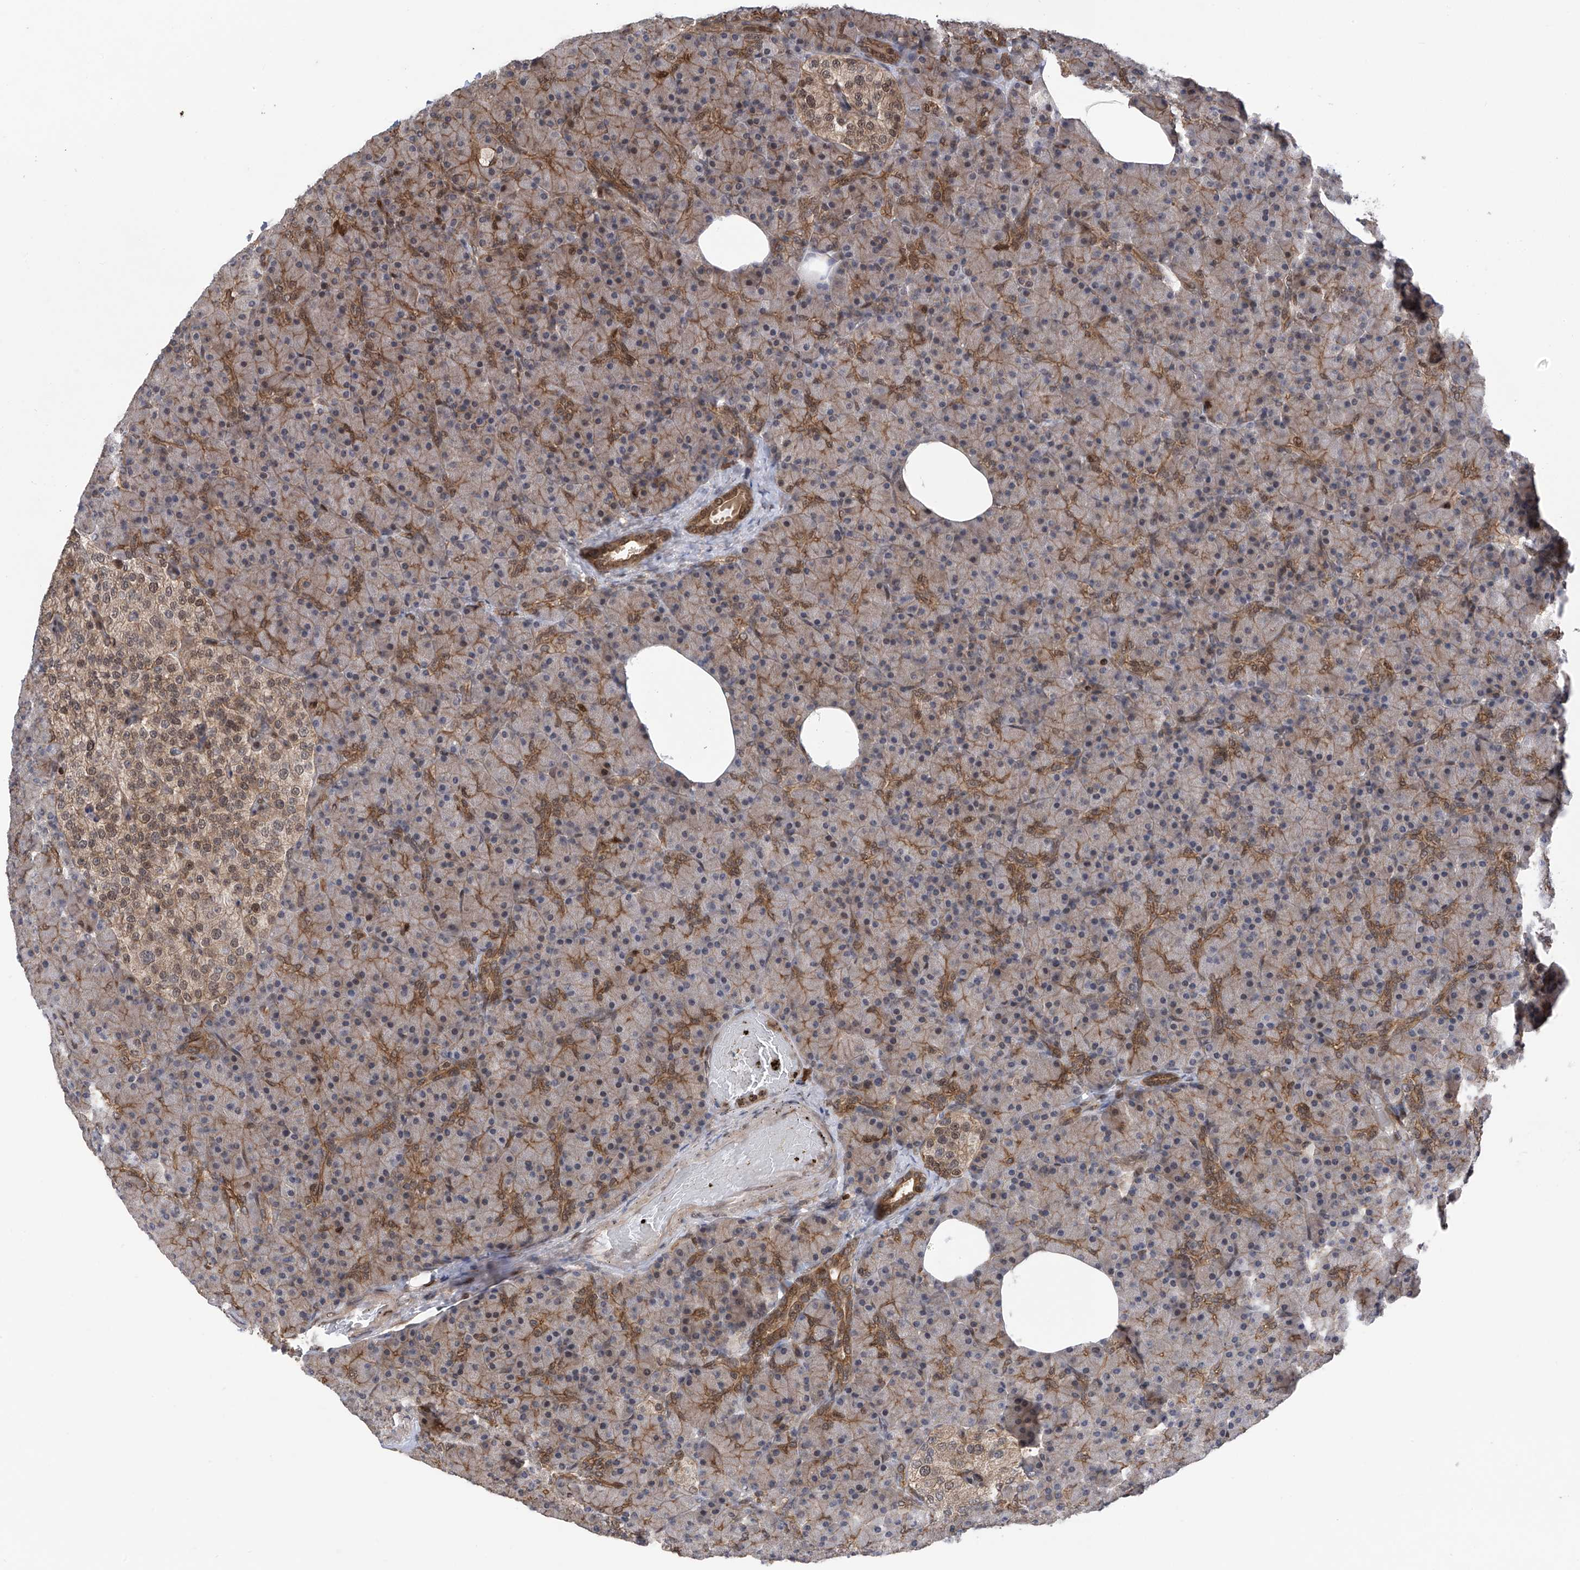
{"staining": {"intensity": "moderate", "quantity": "25%-75%", "location": "cytoplasmic/membranous"}, "tissue": "pancreas", "cell_type": "Exocrine glandular cells", "image_type": "normal", "snomed": [{"axis": "morphology", "description": "Normal tissue, NOS"}, {"axis": "topography", "description": "Pancreas"}], "caption": "About 25%-75% of exocrine glandular cells in normal human pancreas show moderate cytoplasmic/membranous protein expression as visualized by brown immunohistochemical staining.", "gene": "DNAJC9", "patient": {"sex": "female", "age": 43}}